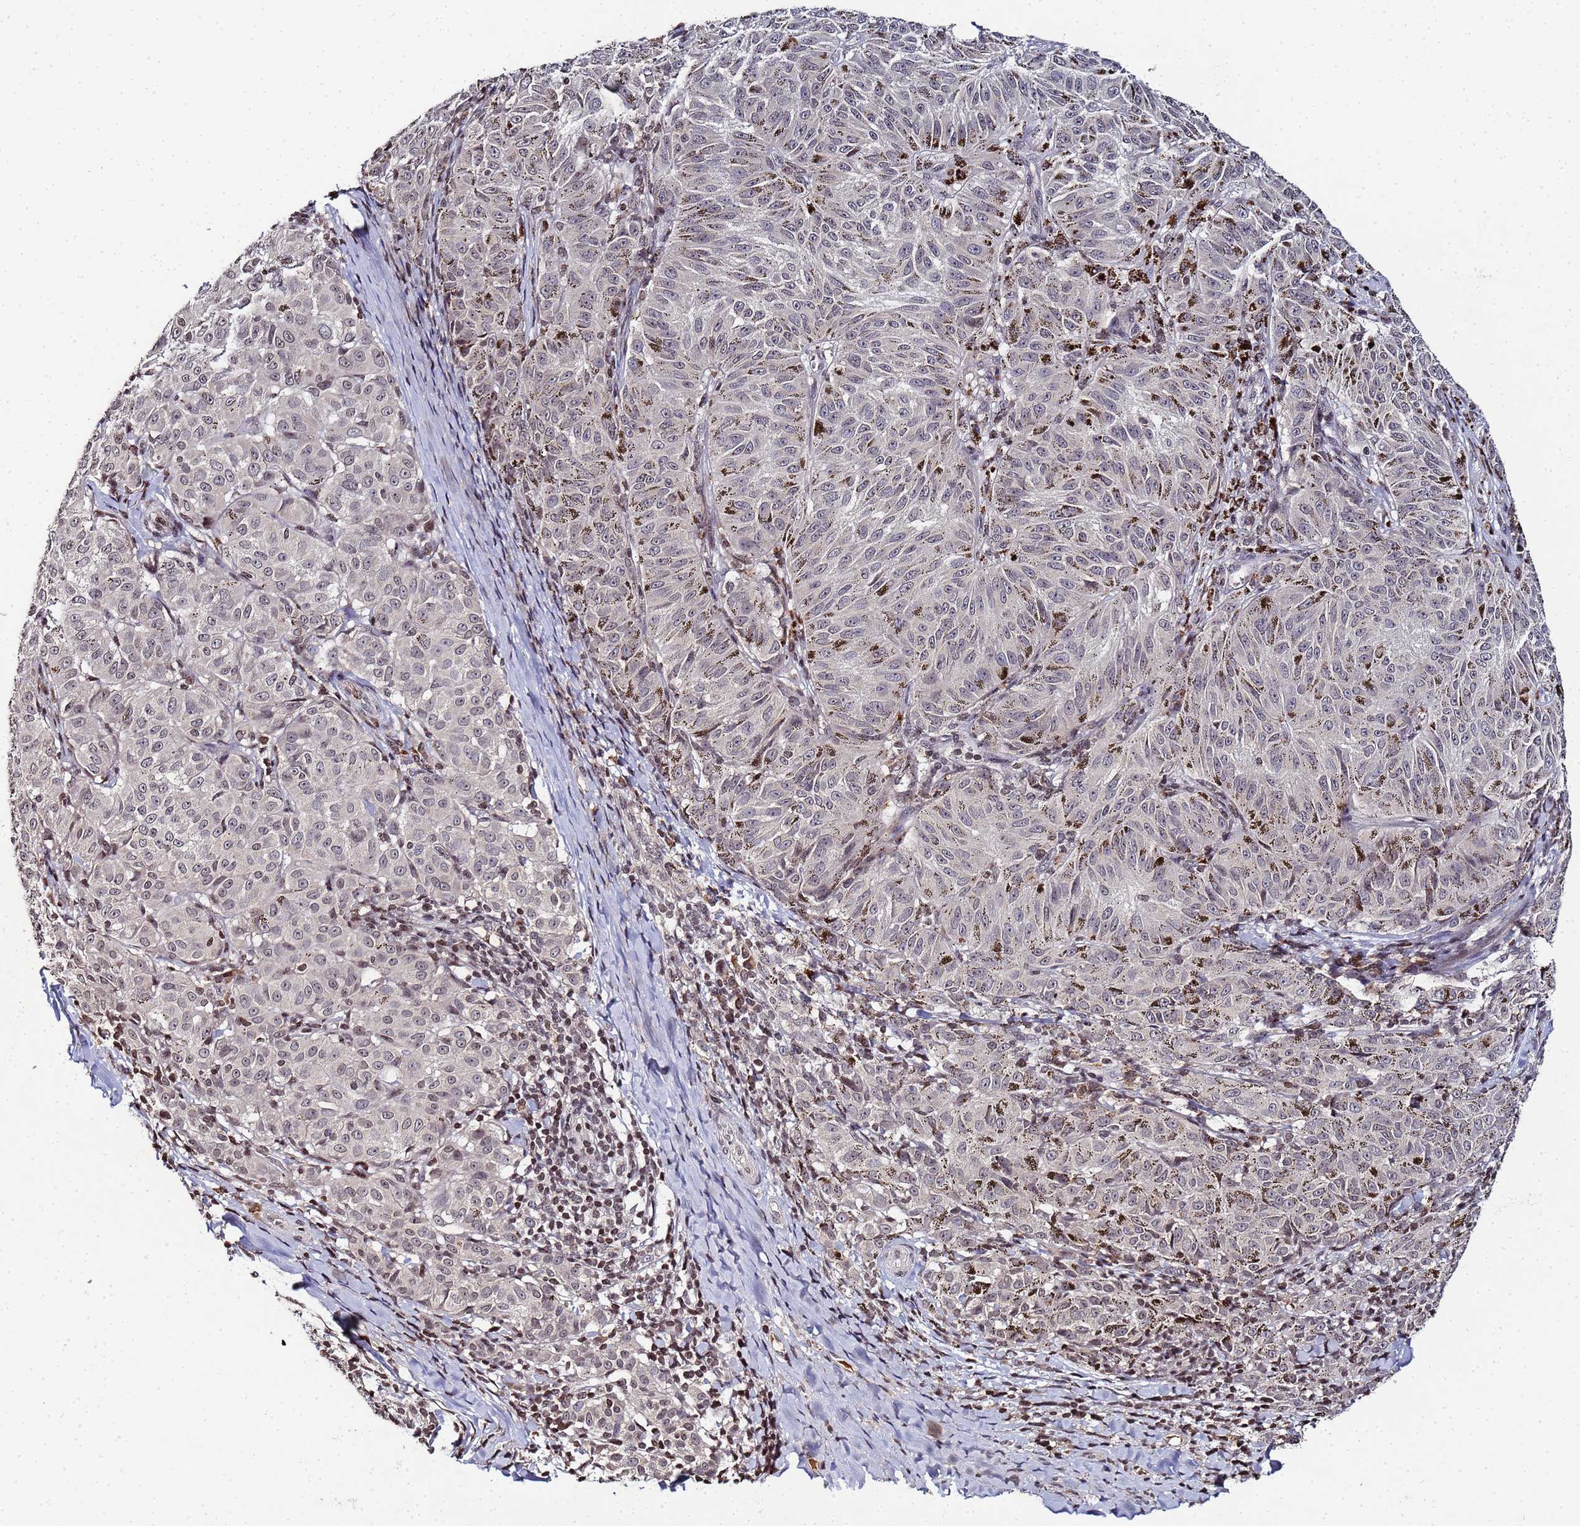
{"staining": {"intensity": "weak", "quantity": "<25%", "location": "nuclear"}, "tissue": "melanoma", "cell_type": "Tumor cells", "image_type": "cancer", "snomed": [{"axis": "morphology", "description": "Malignant melanoma, NOS"}, {"axis": "topography", "description": "Skin"}], "caption": "An immunohistochemistry histopathology image of malignant melanoma is shown. There is no staining in tumor cells of malignant melanoma.", "gene": "FZD4", "patient": {"sex": "female", "age": 72}}